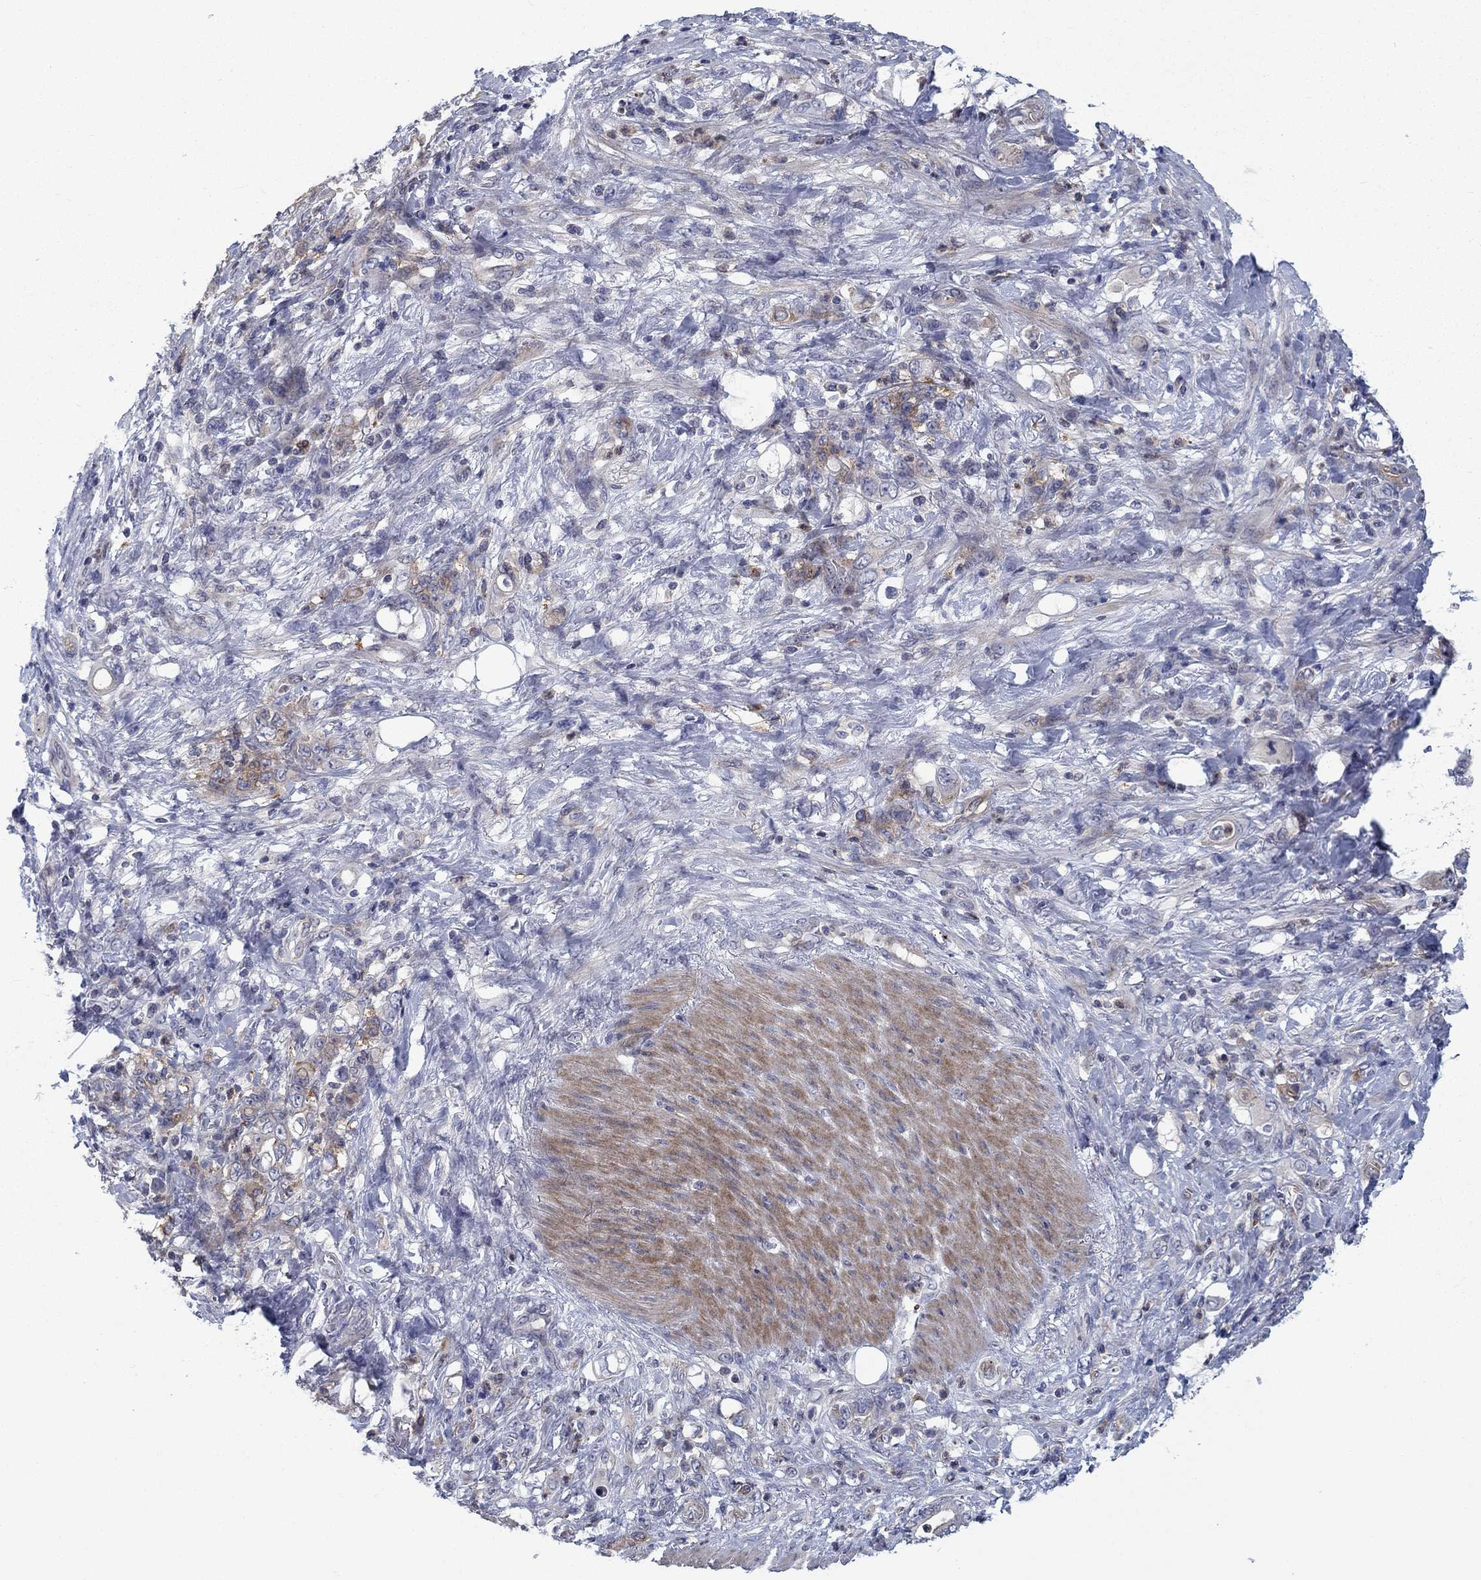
{"staining": {"intensity": "moderate", "quantity": "<25%", "location": "cytoplasmic/membranous"}, "tissue": "stomach cancer", "cell_type": "Tumor cells", "image_type": "cancer", "snomed": [{"axis": "morphology", "description": "Adenocarcinoma, NOS"}, {"axis": "topography", "description": "Stomach"}], "caption": "Stomach cancer stained for a protein demonstrates moderate cytoplasmic/membranous positivity in tumor cells. Using DAB (3,3'-diaminobenzidine) (brown) and hematoxylin (blue) stains, captured at high magnification using brightfield microscopy.", "gene": "KIF15", "patient": {"sex": "female", "age": 79}}